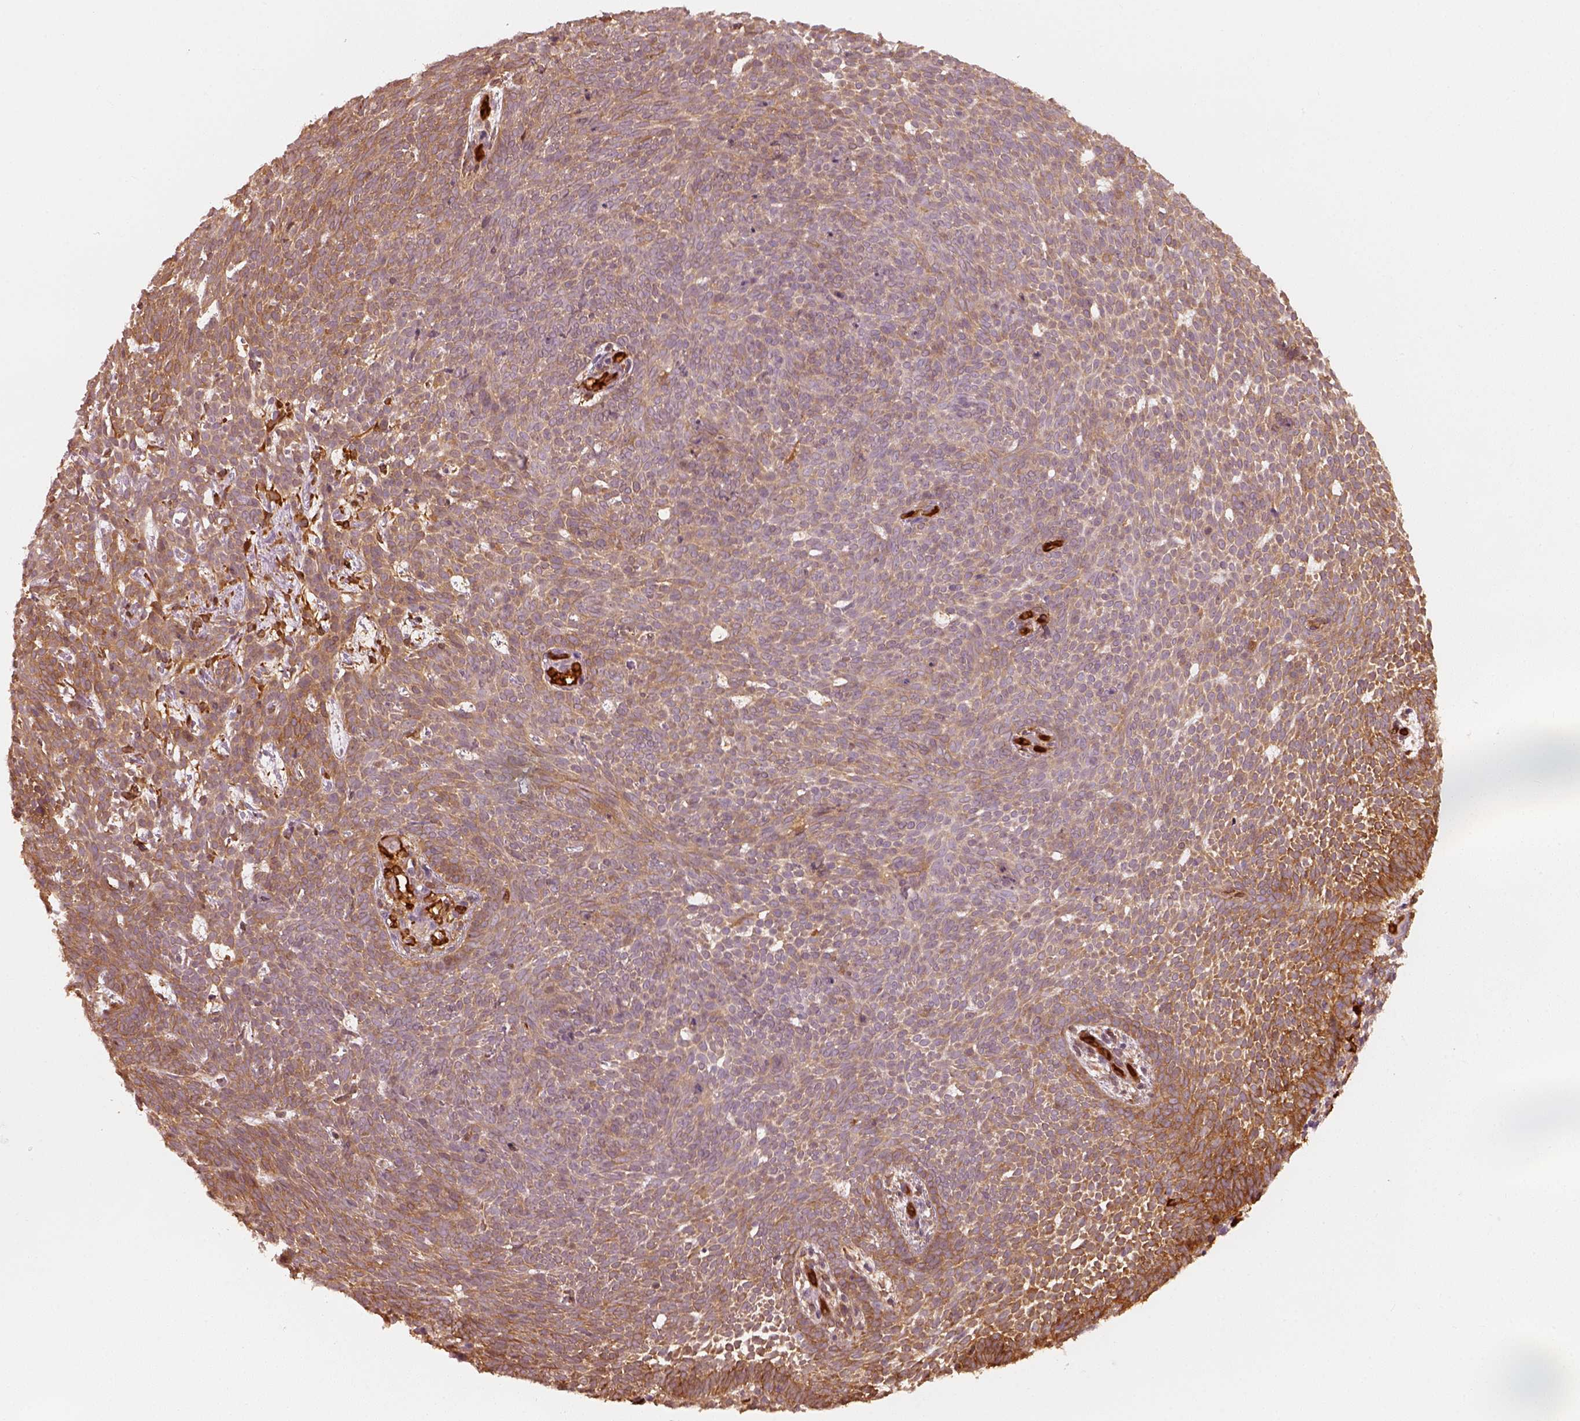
{"staining": {"intensity": "moderate", "quantity": ">75%", "location": "cytoplasmic/membranous"}, "tissue": "skin cancer", "cell_type": "Tumor cells", "image_type": "cancer", "snomed": [{"axis": "morphology", "description": "Basal cell carcinoma"}, {"axis": "topography", "description": "Skin"}], "caption": "Human skin cancer (basal cell carcinoma) stained with a brown dye shows moderate cytoplasmic/membranous positive positivity in approximately >75% of tumor cells.", "gene": "FSCN1", "patient": {"sex": "male", "age": 59}}